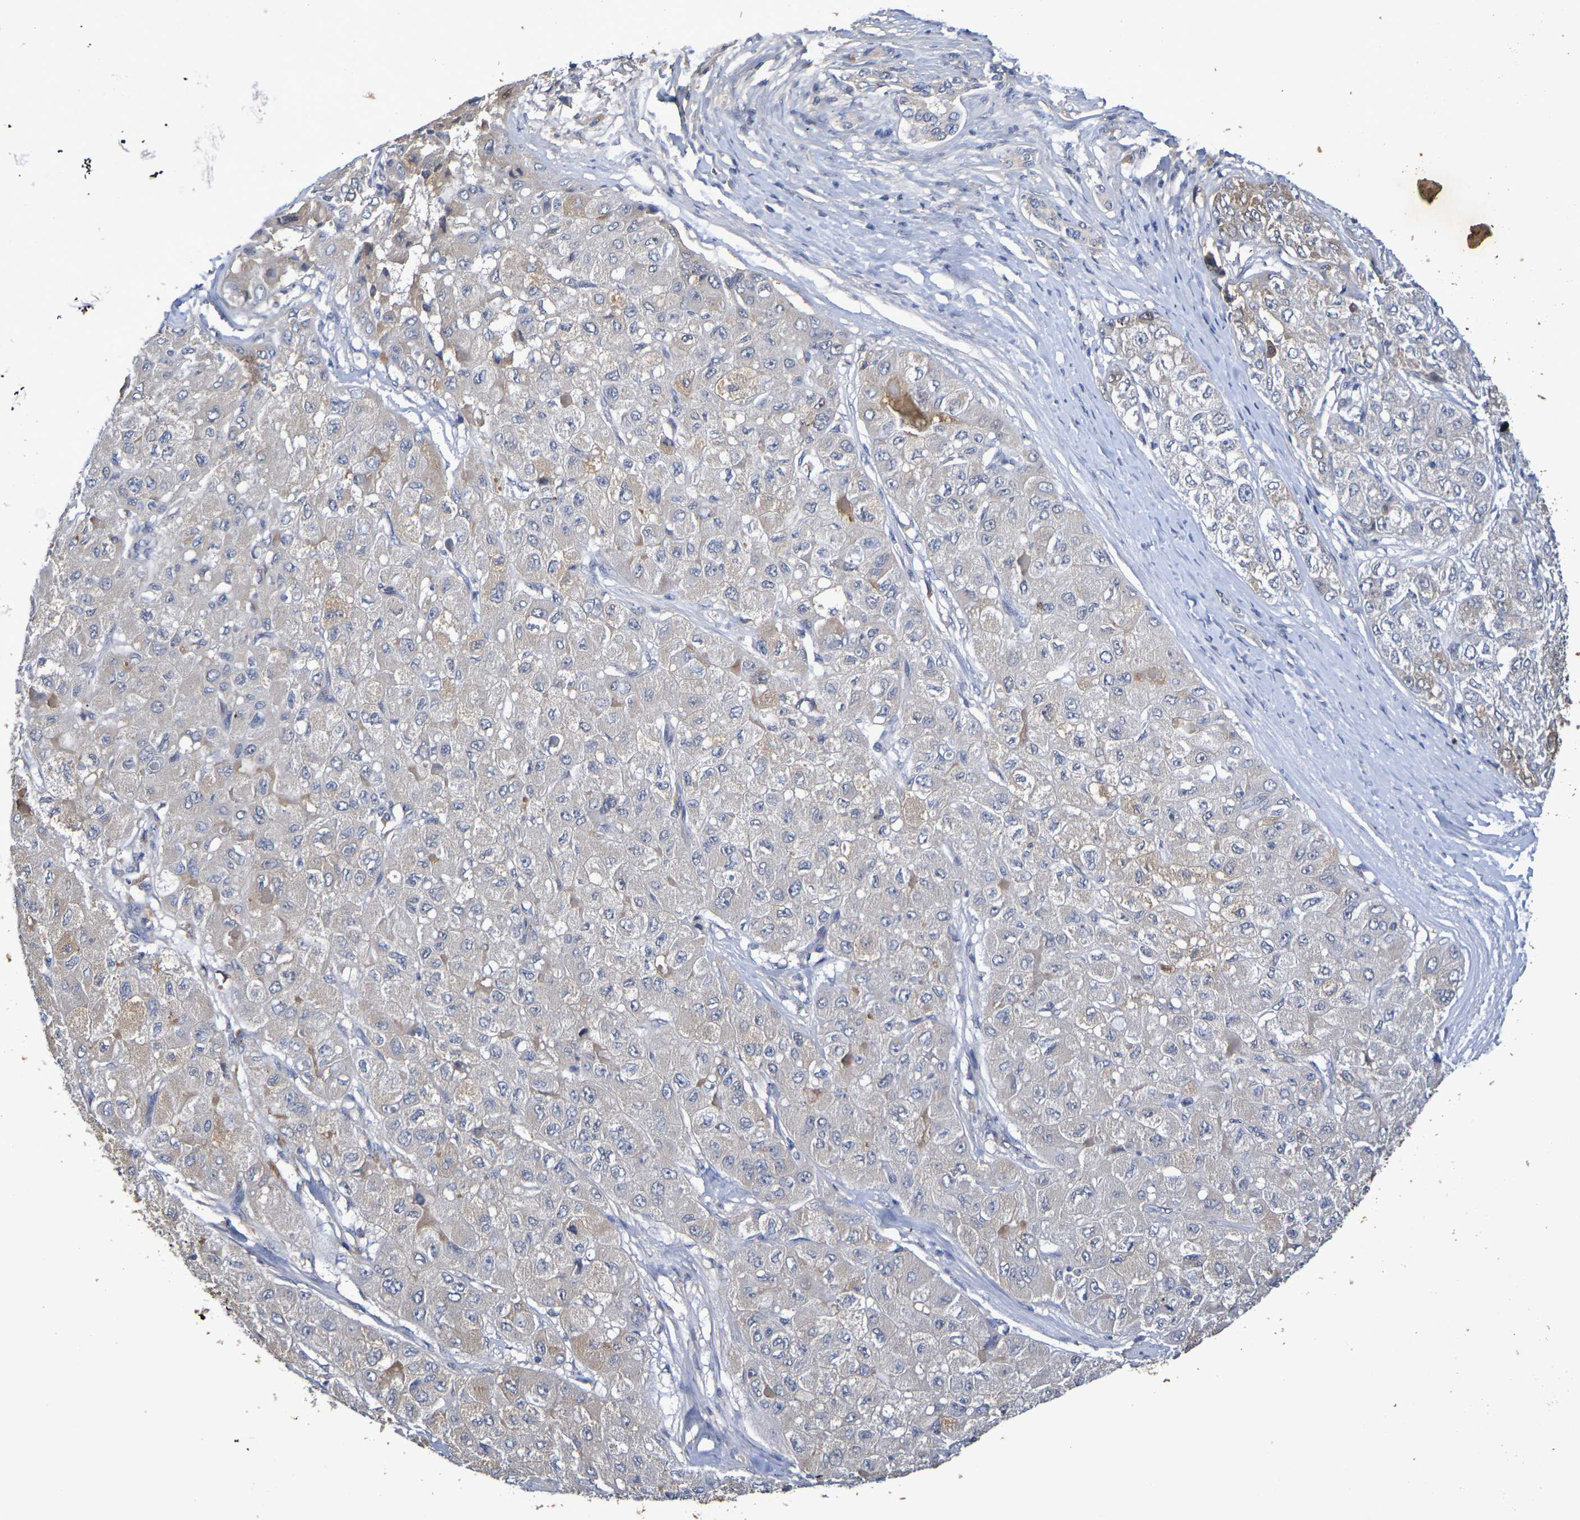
{"staining": {"intensity": "moderate", "quantity": "<25%", "location": "cytoplasmic/membranous"}, "tissue": "liver cancer", "cell_type": "Tumor cells", "image_type": "cancer", "snomed": [{"axis": "morphology", "description": "Carcinoma, Hepatocellular, NOS"}, {"axis": "topography", "description": "Liver"}], "caption": "Immunohistochemistry micrograph of neoplastic tissue: human liver cancer (hepatocellular carcinoma) stained using IHC displays low levels of moderate protein expression localized specifically in the cytoplasmic/membranous of tumor cells, appearing as a cytoplasmic/membranous brown color.", "gene": "TERF2", "patient": {"sex": "male", "age": 80}}